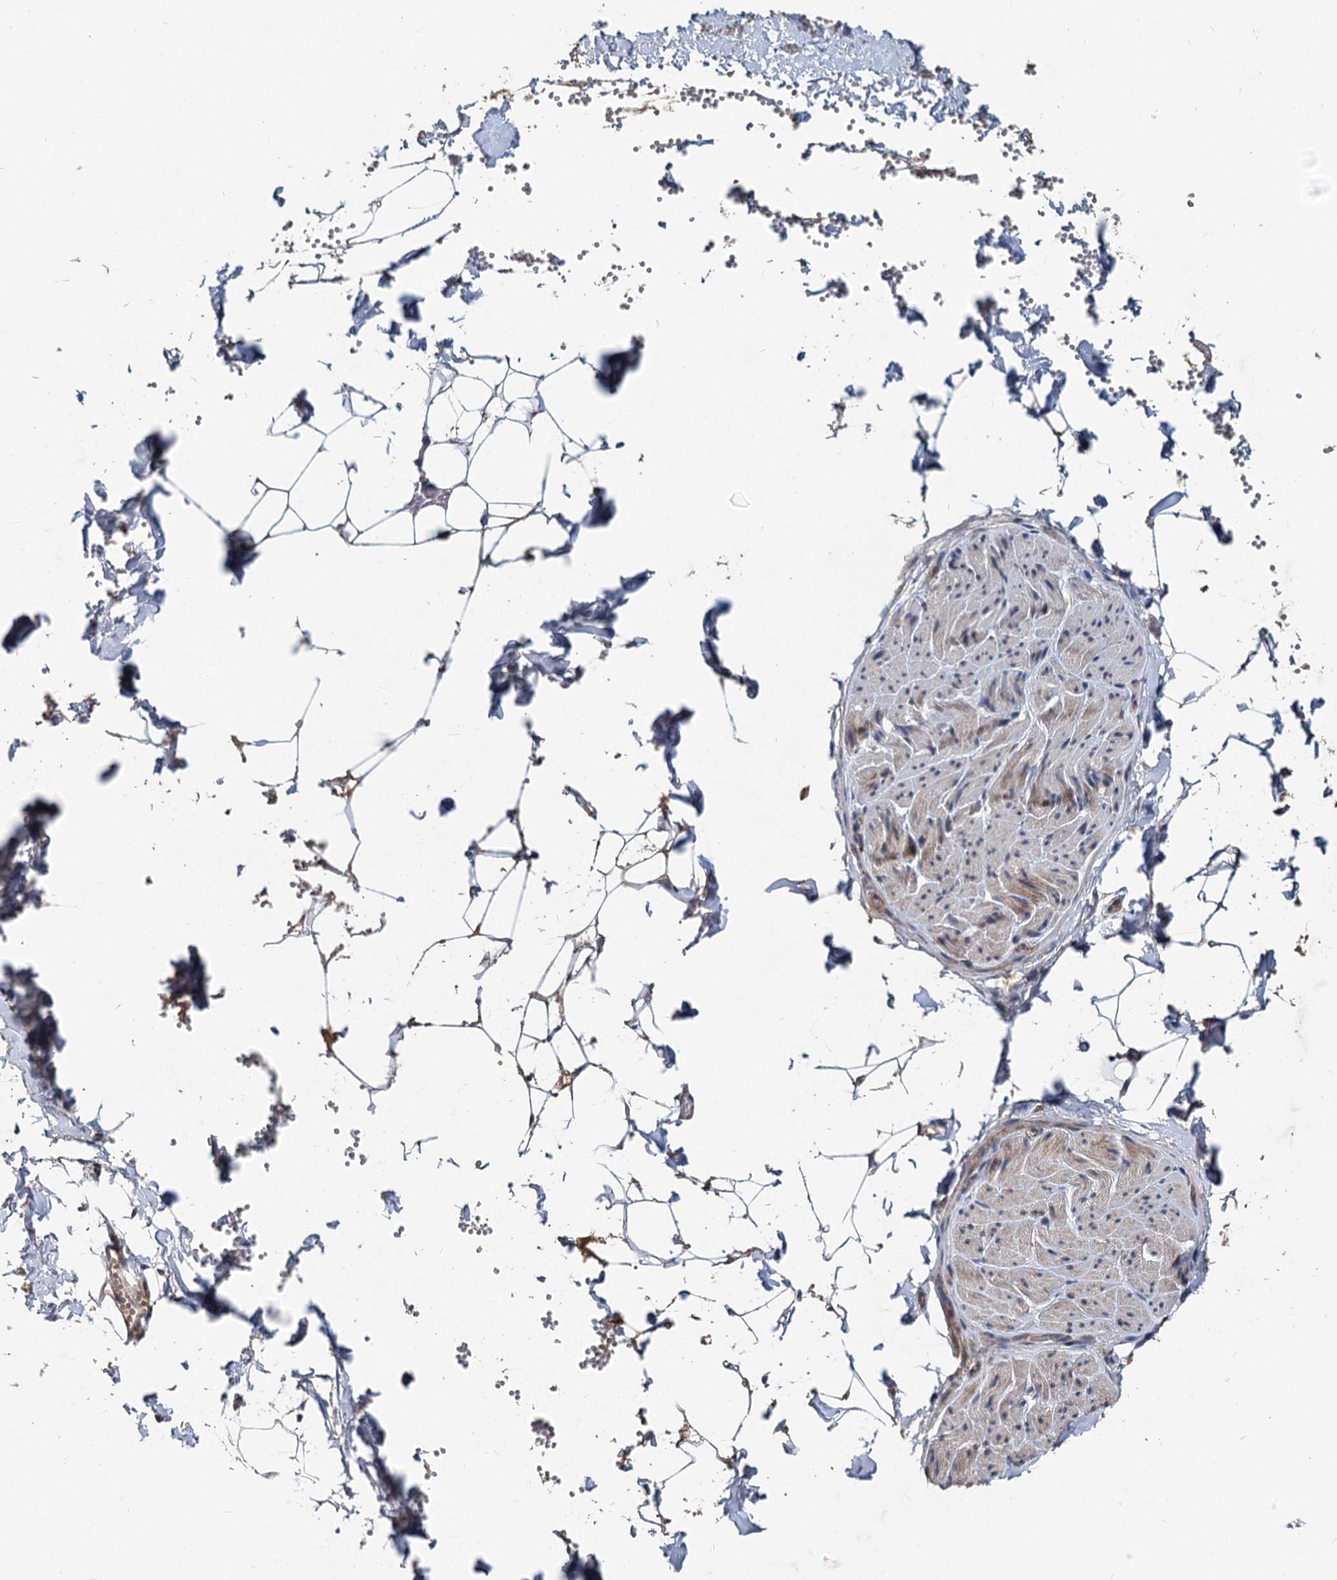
{"staining": {"intensity": "moderate", "quantity": "25%-75%", "location": "cytoplasmic/membranous,nuclear"}, "tissue": "adipose tissue", "cell_type": "Adipocytes", "image_type": "normal", "snomed": [{"axis": "morphology", "description": "Normal tissue, NOS"}, {"axis": "topography", "description": "Gallbladder"}, {"axis": "topography", "description": "Peripheral nerve tissue"}], "caption": "This micrograph shows immunohistochemistry (IHC) staining of benign adipose tissue, with medium moderate cytoplasmic/membranous,nuclear staining in about 25%-75% of adipocytes.", "gene": "RITA1", "patient": {"sex": "male", "age": 38}}